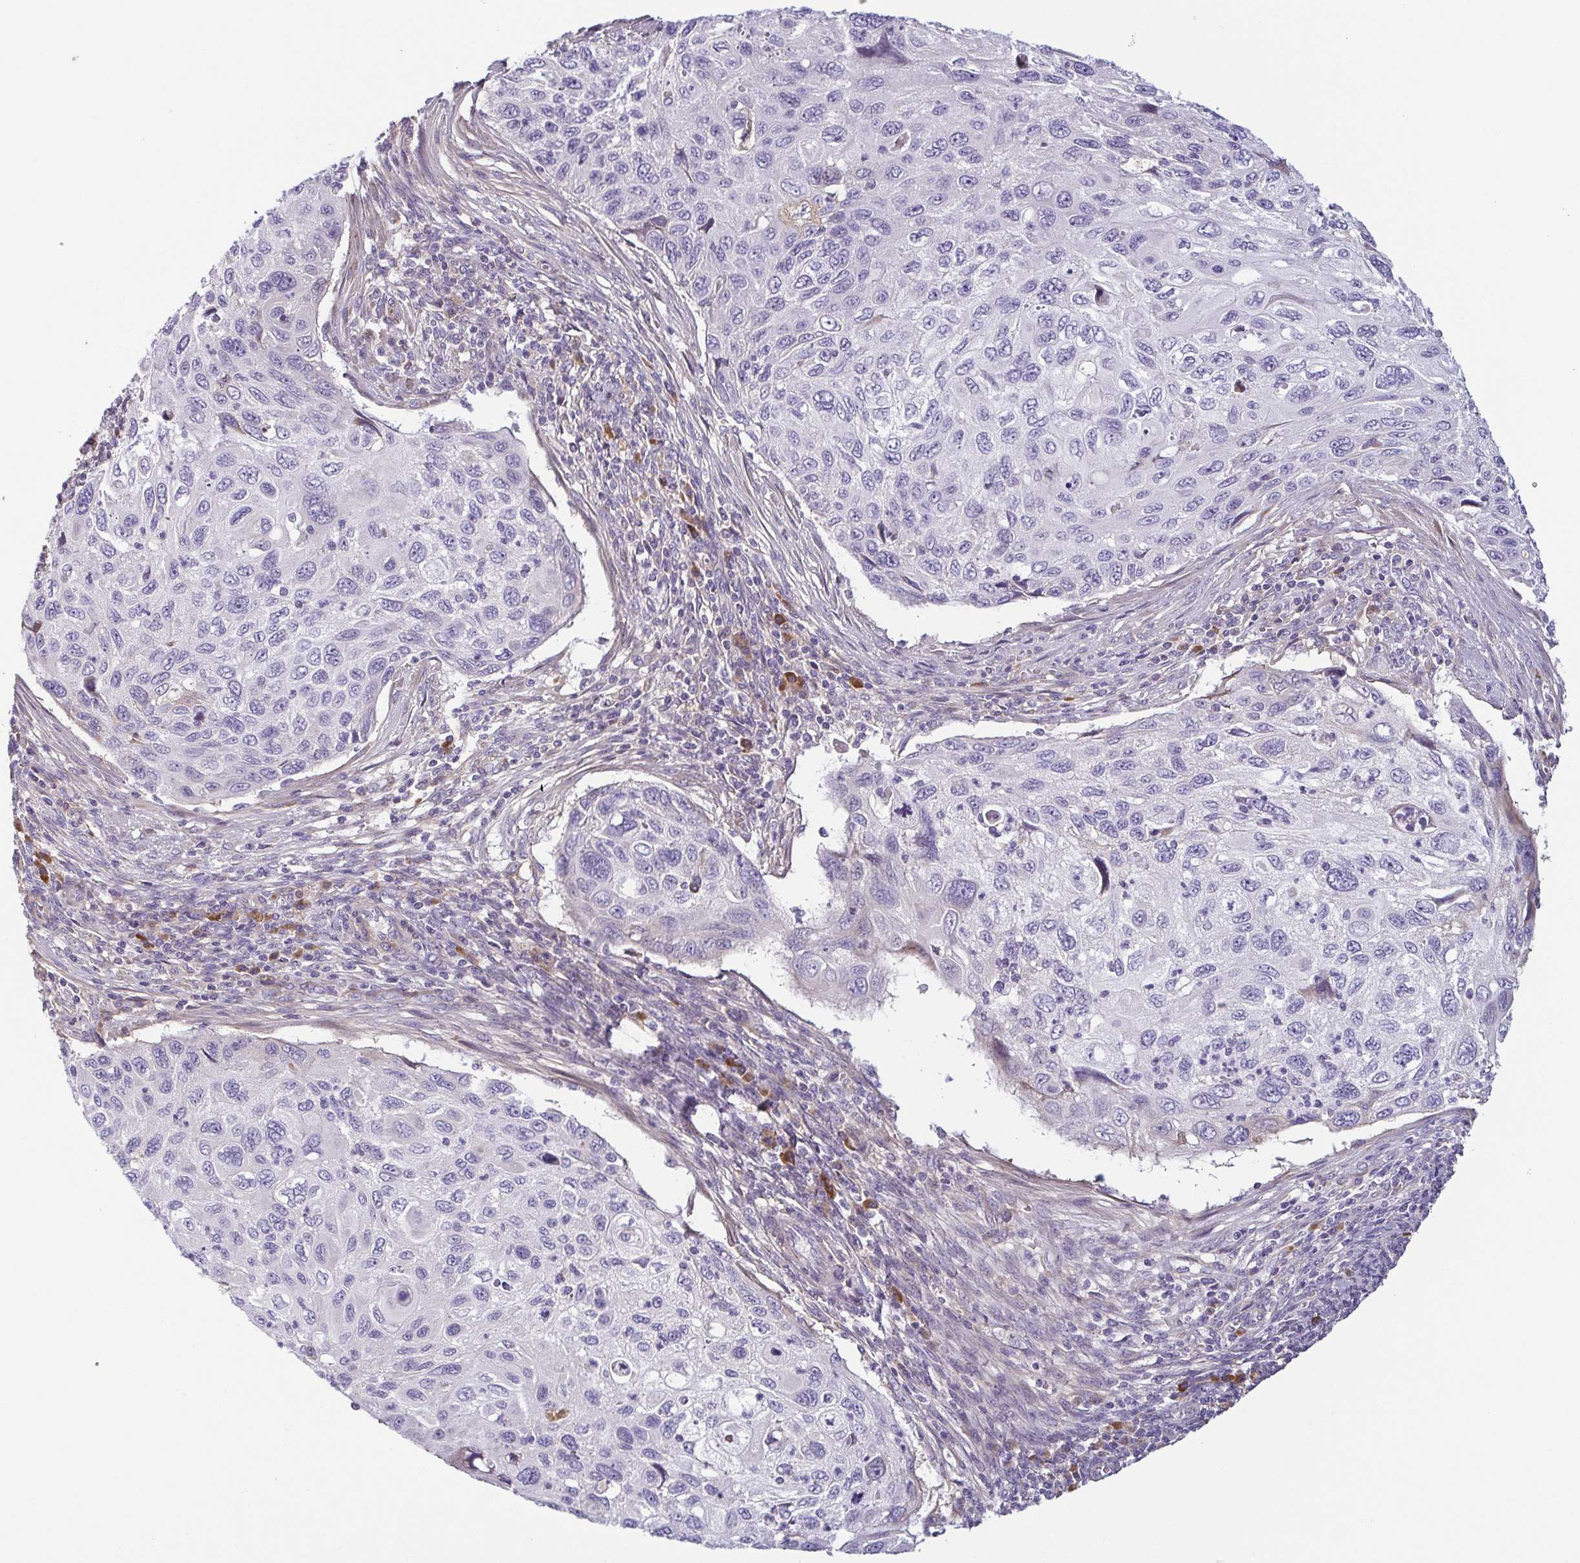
{"staining": {"intensity": "negative", "quantity": "none", "location": "none"}, "tissue": "cervical cancer", "cell_type": "Tumor cells", "image_type": "cancer", "snomed": [{"axis": "morphology", "description": "Squamous cell carcinoma, NOS"}, {"axis": "topography", "description": "Cervix"}], "caption": "Immunohistochemistry image of neoplastic tissue: cervical cancer stained with DAB (3,3'-diaminobenzidine) exhibits no significant protein expression in tumor cells.", "gene": "ECM1", "patient": {"sex": "female", "age": 70}}